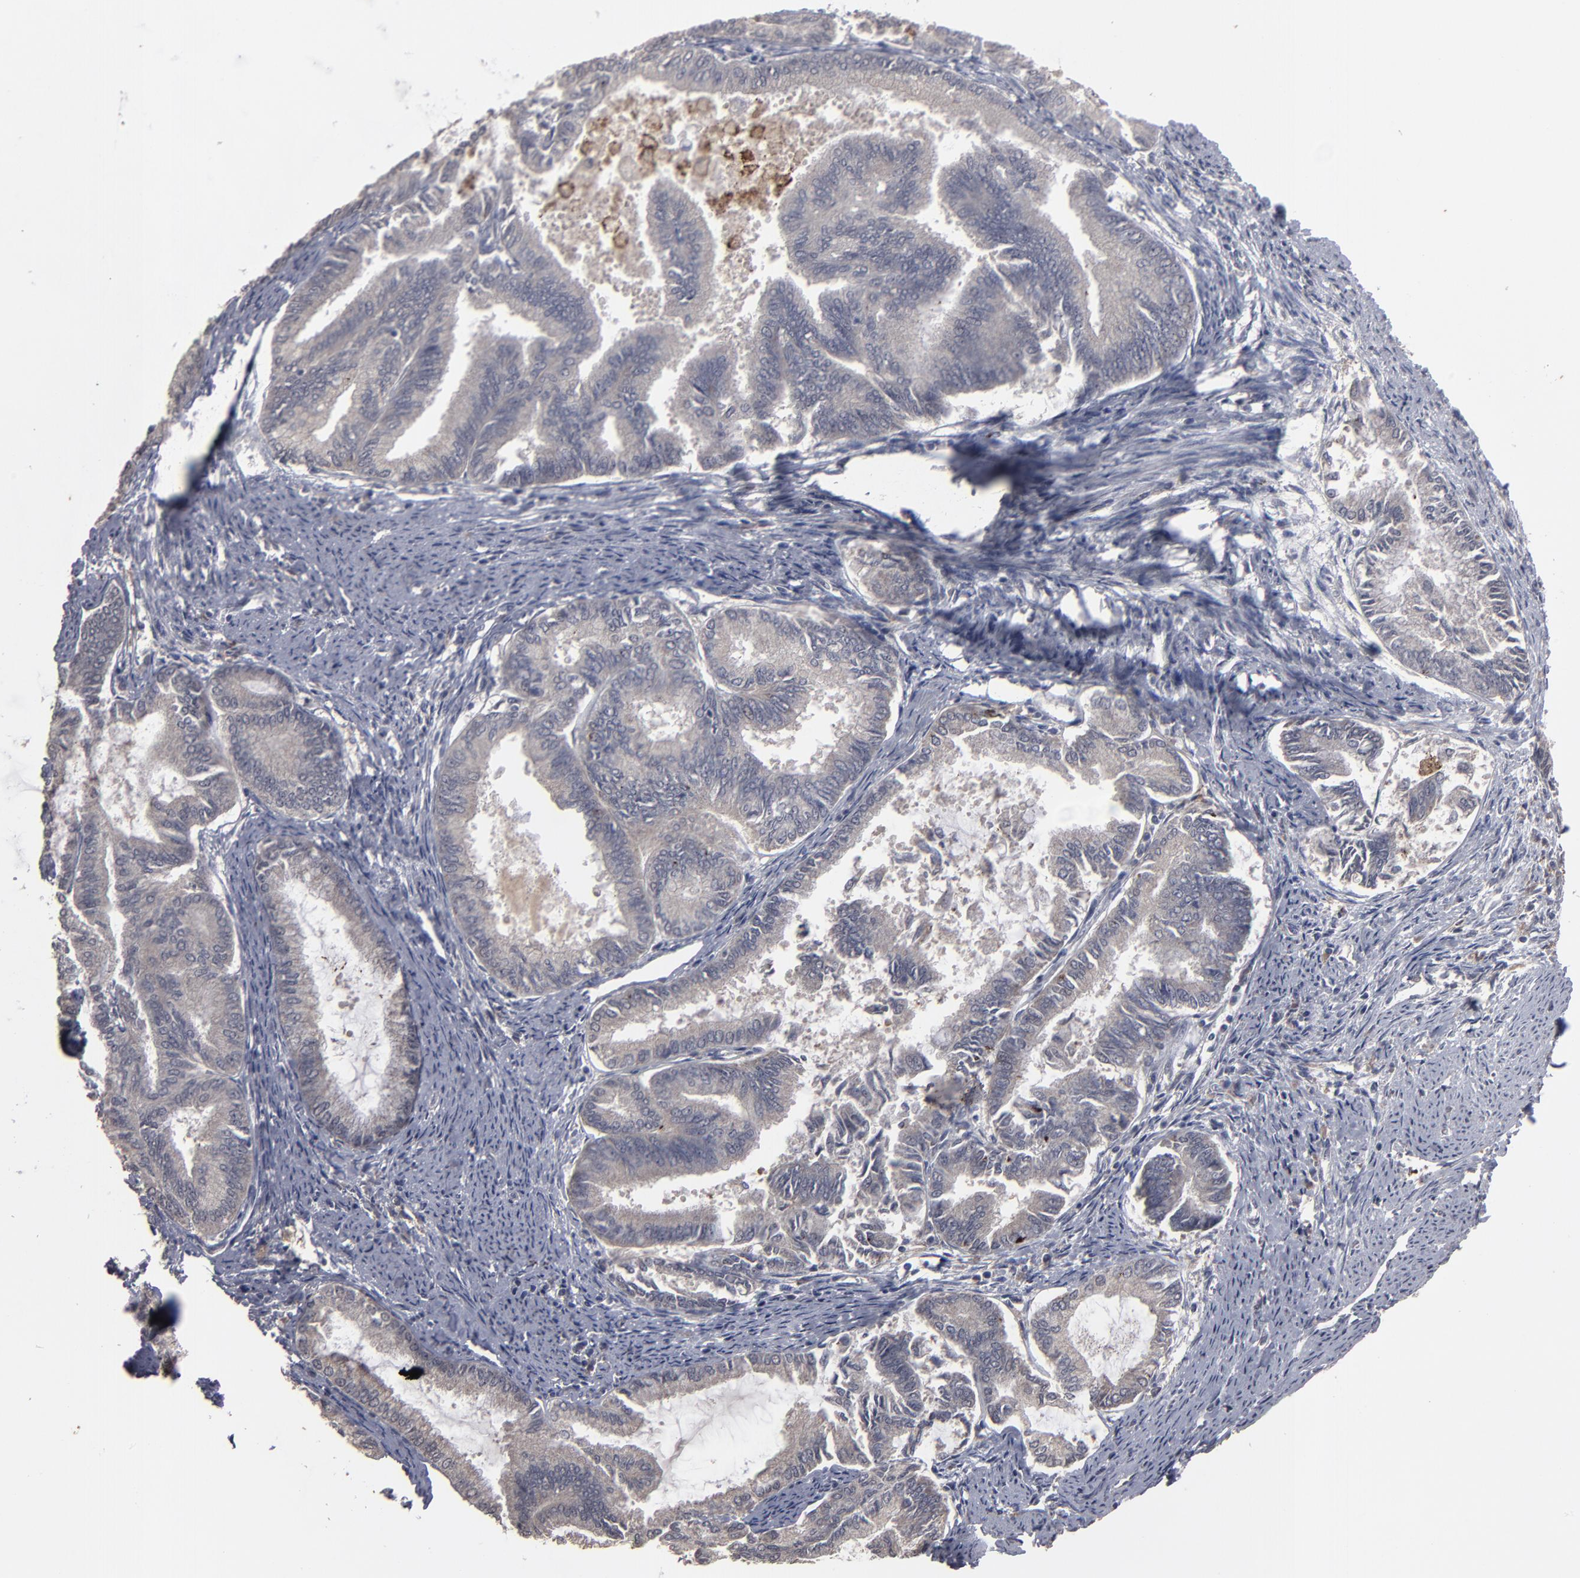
{"staining": {"intensity": "weak", "quantity": ">75%", "location": "cytoplasmic/membranous,nuclear"}, "tissue": "endometrial cancer", "cell_type": "Tumor cells", "image_type": "cancer", "snomed": [{"axis": "morphology", "description": "Adenocarcinoma, NOS"}, {"axis": "topography", "description": "Endometrium"}], "caption": "There is low levels of weak cytoplasmic/membranous and nuclear staining in tumor cells of endometrial cancer (adenocarcinoma), as demonstrated by immunohistochemical staining (brown color).", "gene": "SLC22A17", "patient": {"sex": "female", "age": 86}}